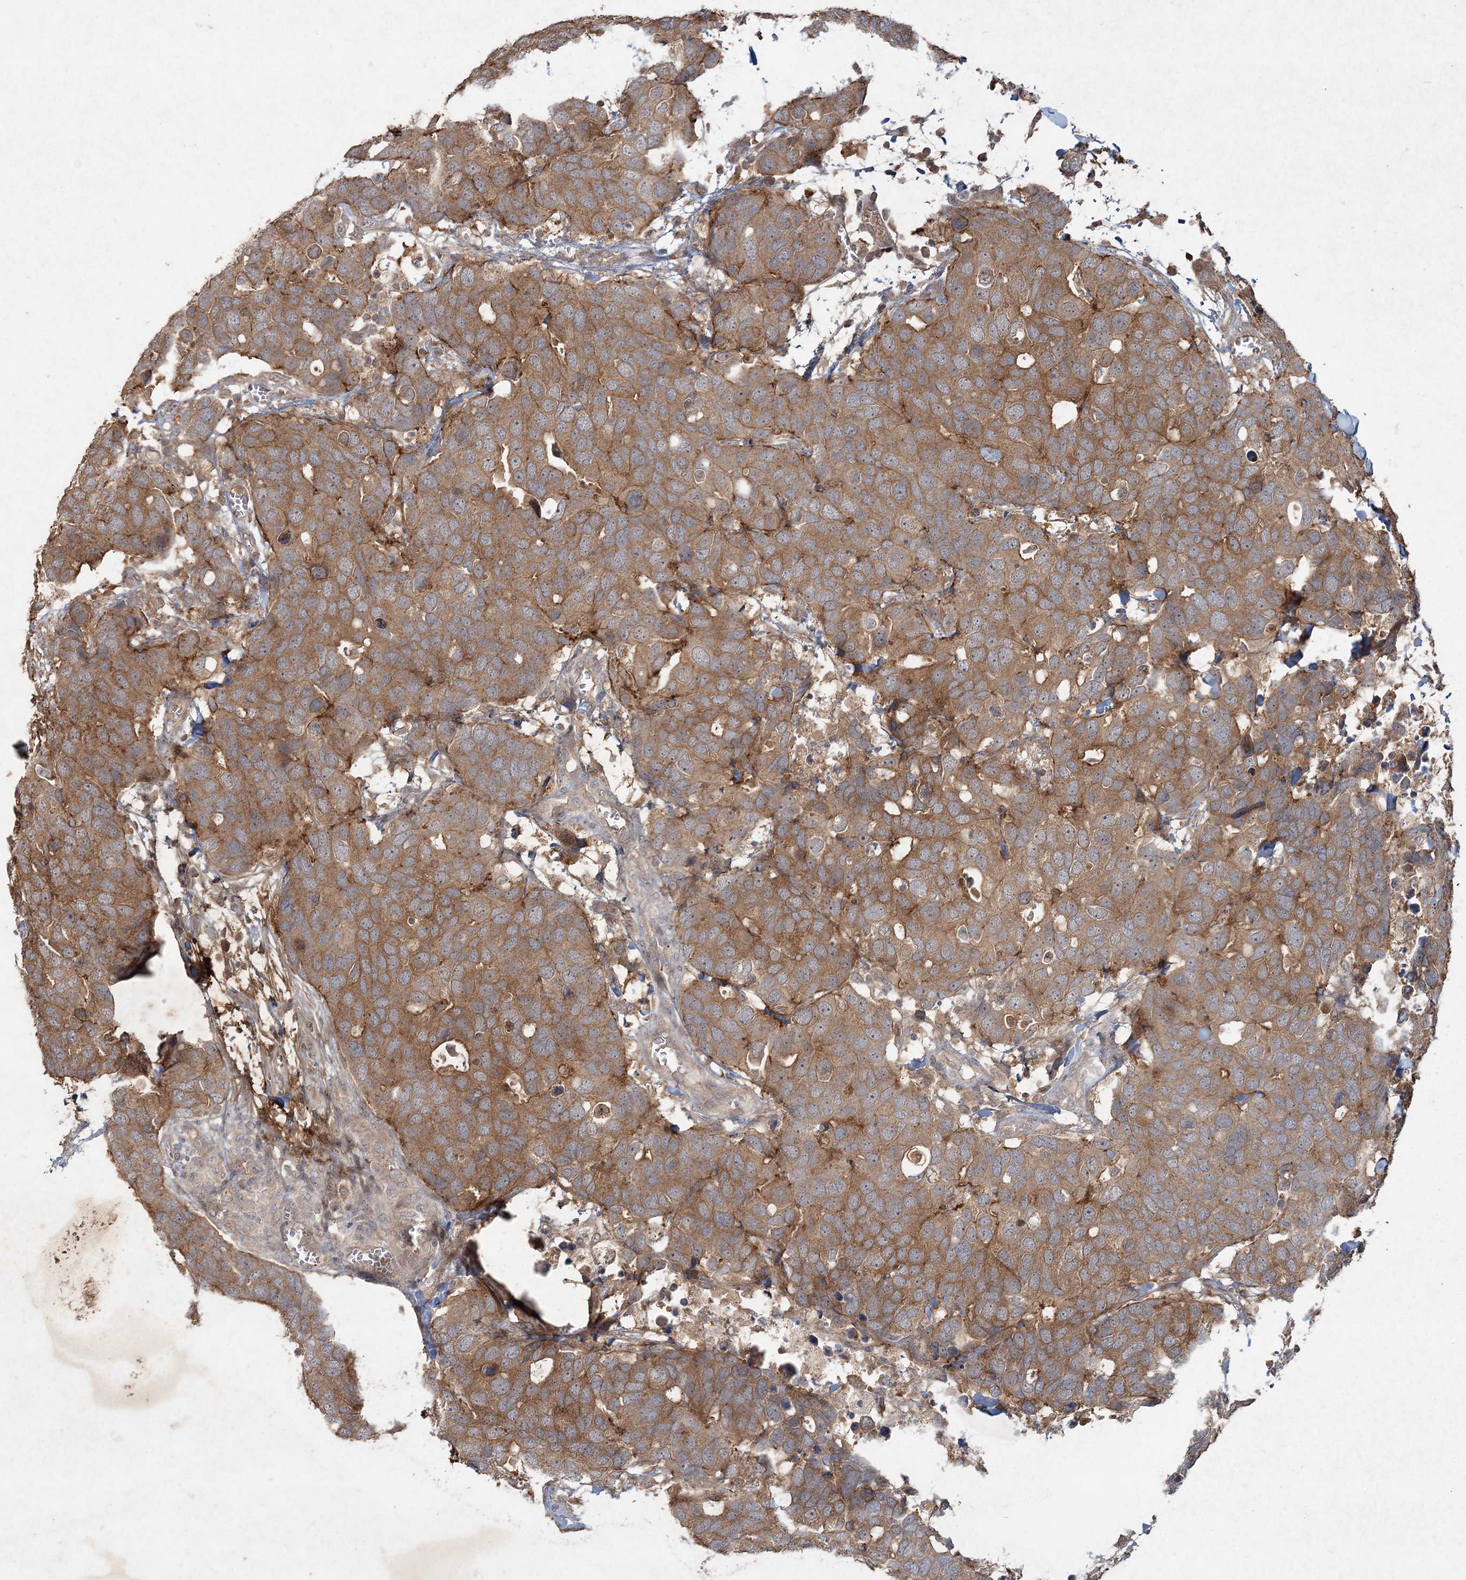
{"staining": {"intensity": "moderate", "quantity": ">75%", "location": "cytoplasmic/membranous"}, "tissue": "breast cancer", "cell_type": "Tumor cells", "image_type": "cancer", "snomed": [{"axis": "morphology", "description": "Duct carcinoma"}, {"axis": "topography", "description": "Breast"}], "caption": "Immunohistochemistry micrograph of neoplastic tissue: breast cancer stained using immunohistochemistry displays medium levels of moderate protein expression localized specifically in the cytoplasmic/membranous of tumor cells, appearing as a cytoplasmic/membranous brown color.", "gene": "SPRY1", "patient": {"sex": "female", "age": 83}}